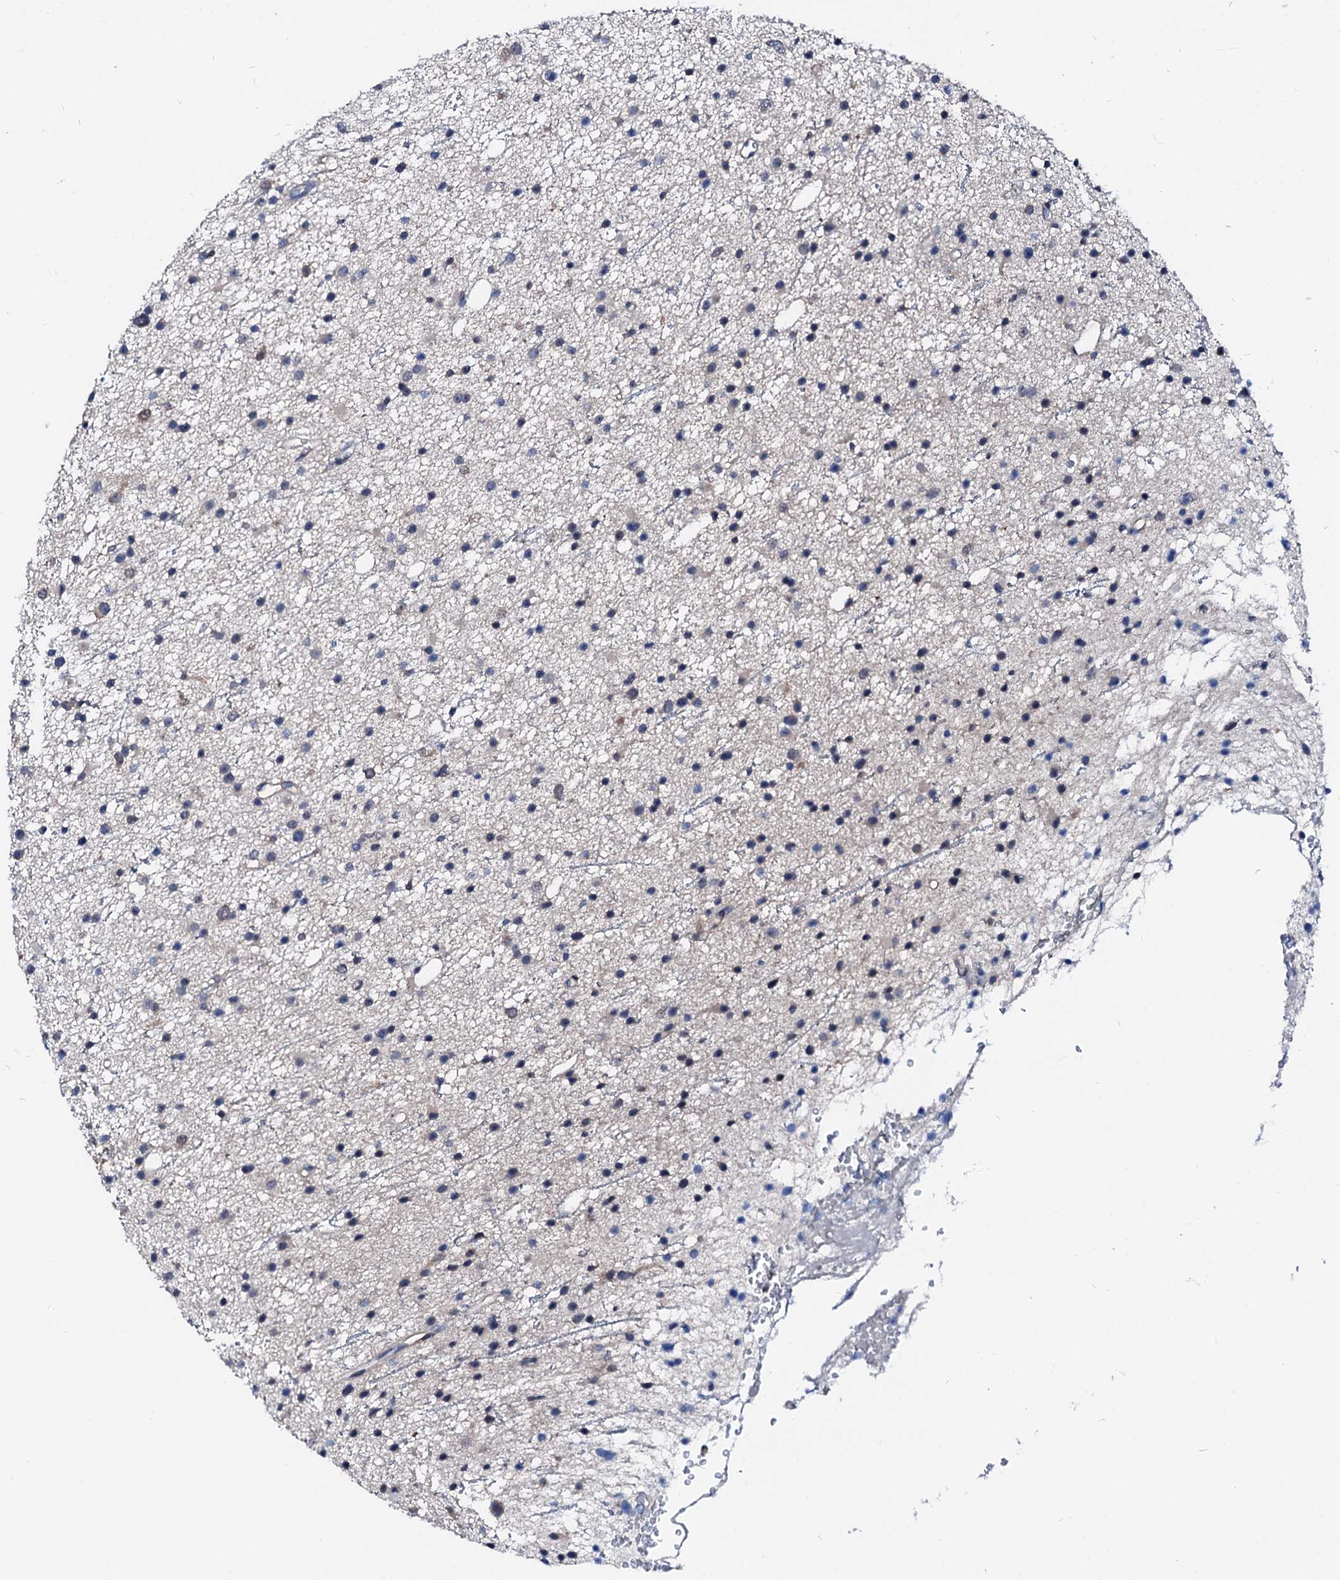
{"staining": {"intensity": "negative", "quantity": "none", "location": "none"}, "tissue": "glioma", "cell_type": "Tumor cells", "image_type": "cancer", "snomed": [{"axis": "morphology", "description": "Glioma, malignant, Low grade"}, {"axis": "topography", "description": "Cerebral cortex"}], "caption": "Micrograph shows no significant protein positivity in tumor cells of low-grade glioma (malignant).", "gene": "CSN2", "patient": {"sex": "female", "age": 39}}